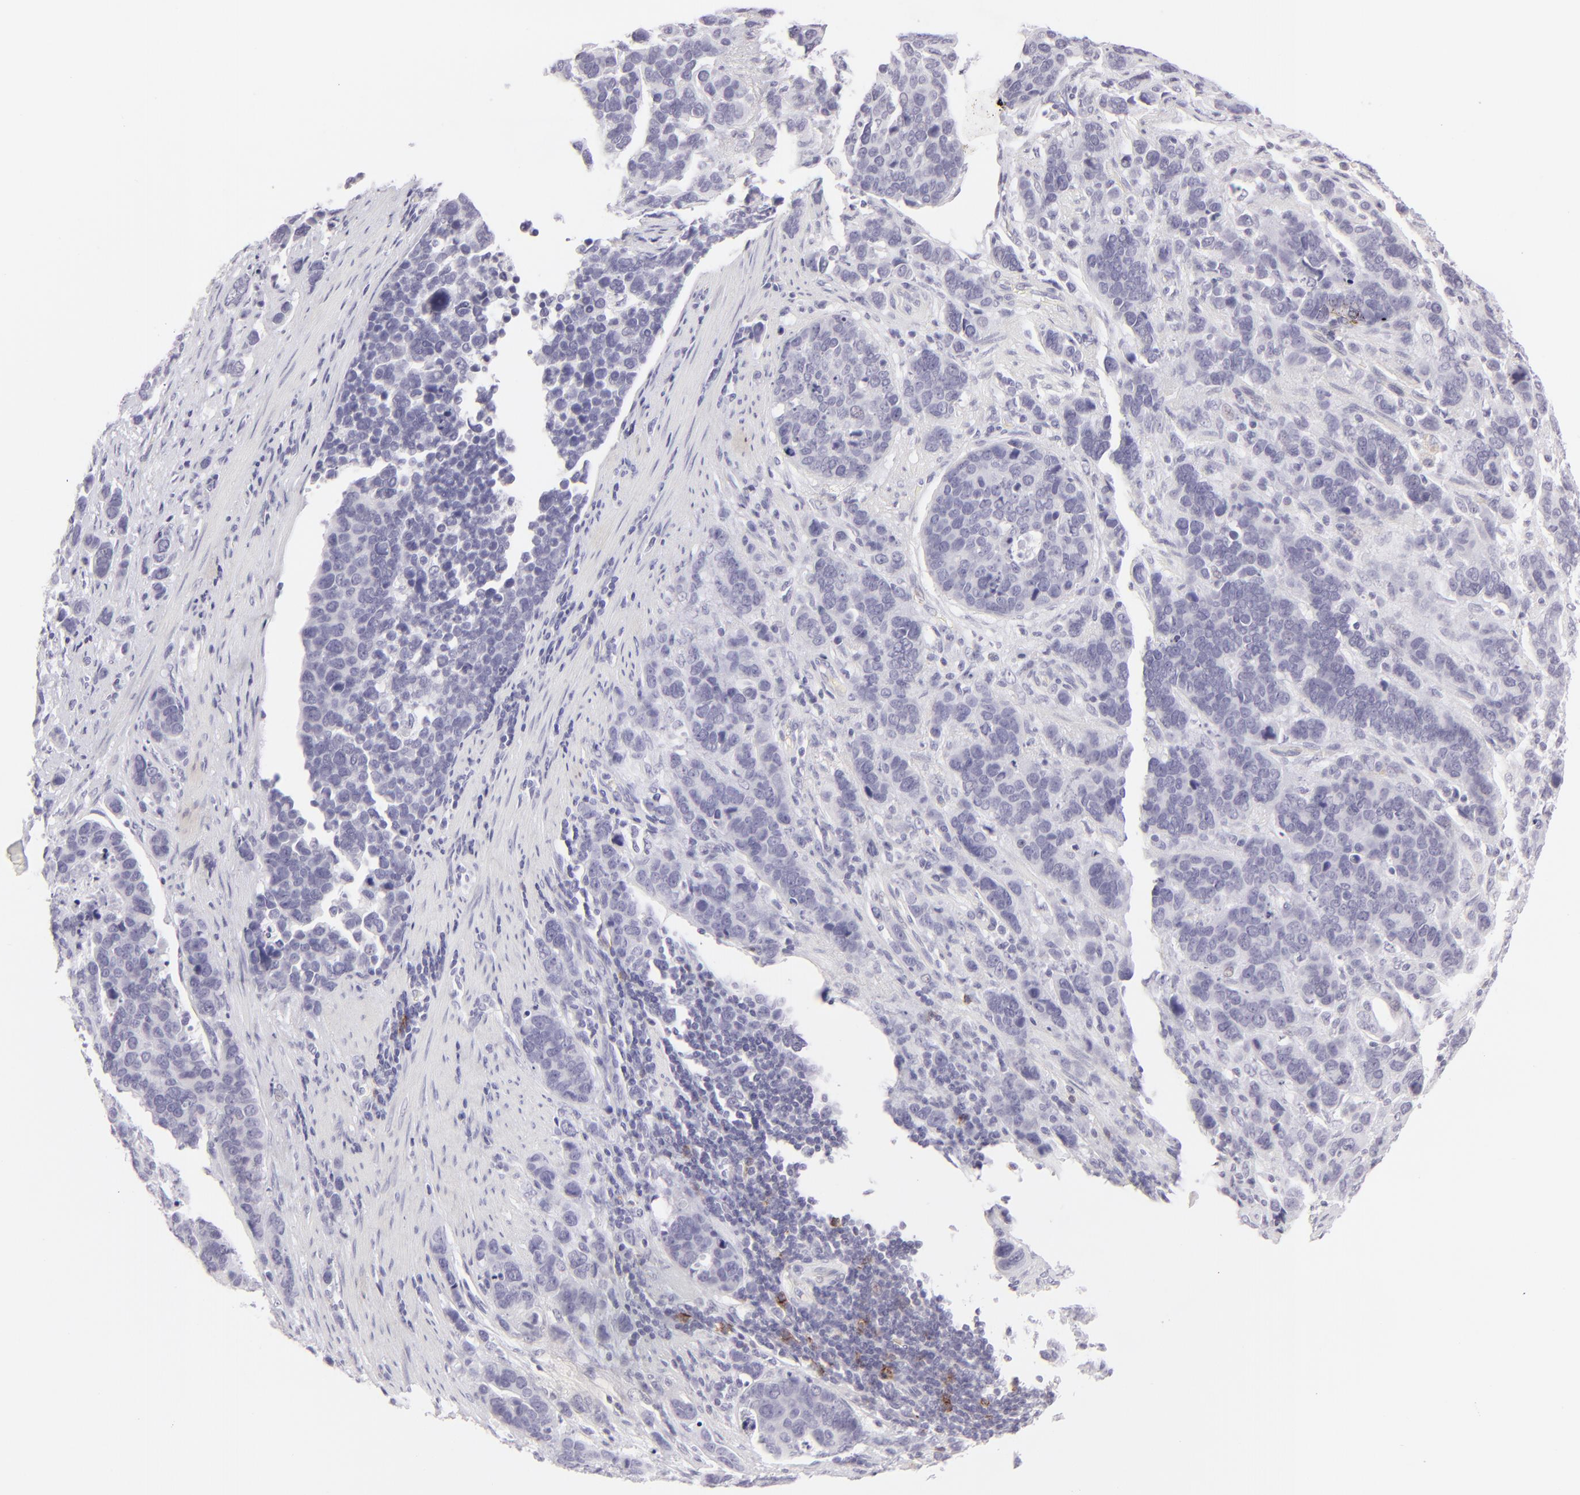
{"staining": {"intensity": "negative", "quantity": "none", "location": "none"}, "tissue": "stomach cancer", "cell_type": "Tumor cells", "image_type": "cancer", "snomed": [{"axis": "morphology", "description": "Adenocarcinoma, NOS"}, {"axis": "topography", "description": "Stomach, upper"}], "caption": "Stomach cancer (adenocarcinoma) was stained to show a protein in brown. There is no significant expression in tumor cells.", "gene": "FCER2", "patient": {"sex": "male", "age": 71}}